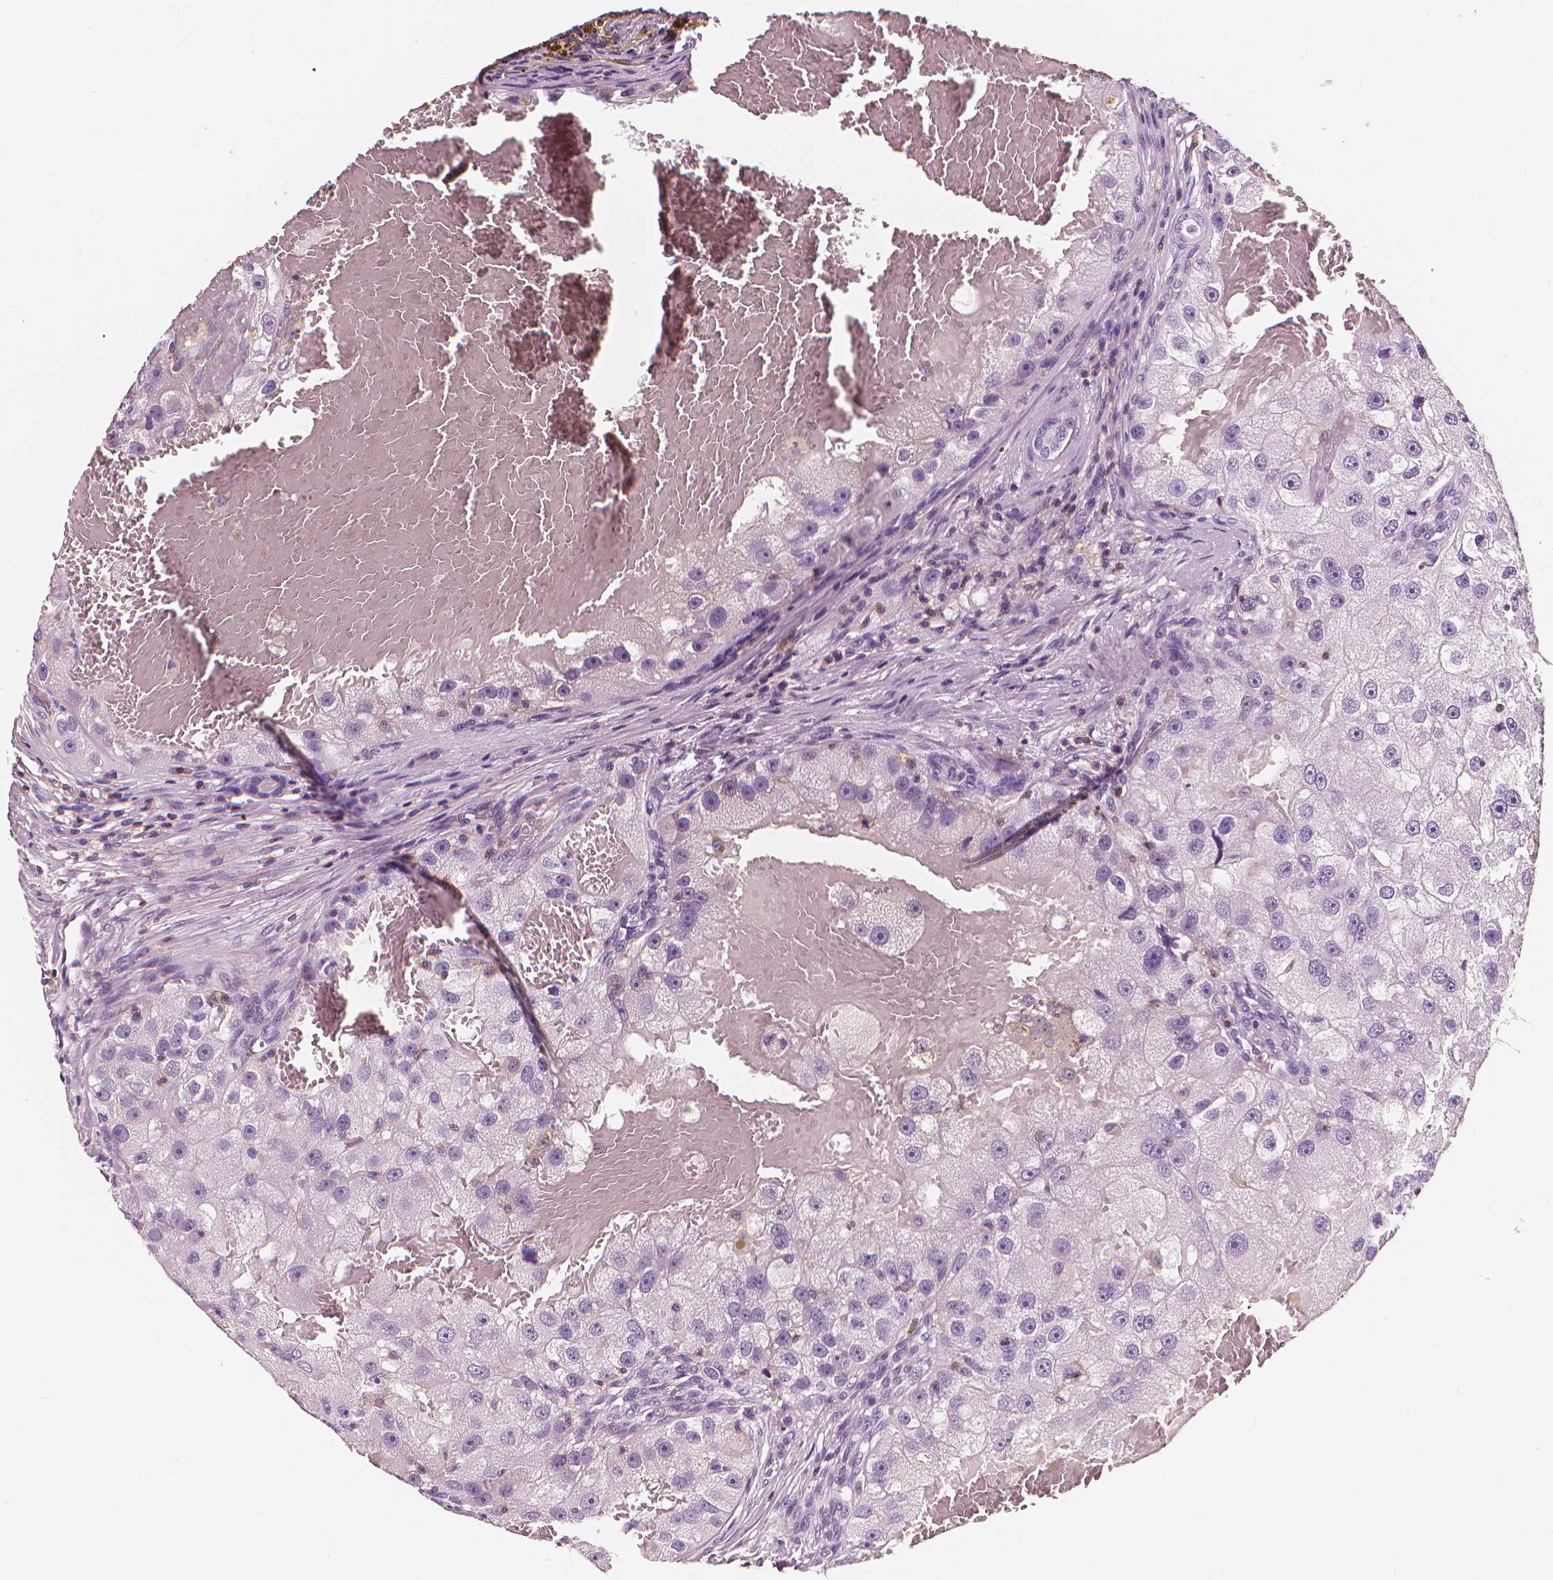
{"staining": {"intensity": "negative", "quantity": "none", "location": "none"}, "tissue": "renal cancer", "cell_type": "Tumor cells", "image_type": "cancer", "snomed": [{"axis": "morphology", "description": "Adenocarcinoma, NOS"}, {"axis": "topography", "description": "Kidney"}], "caption": "Tumor cells are negative for brown protein staining in renal cancer.", "gene": "PTPRC", "patient": {"sex": "male", "age": 63}}